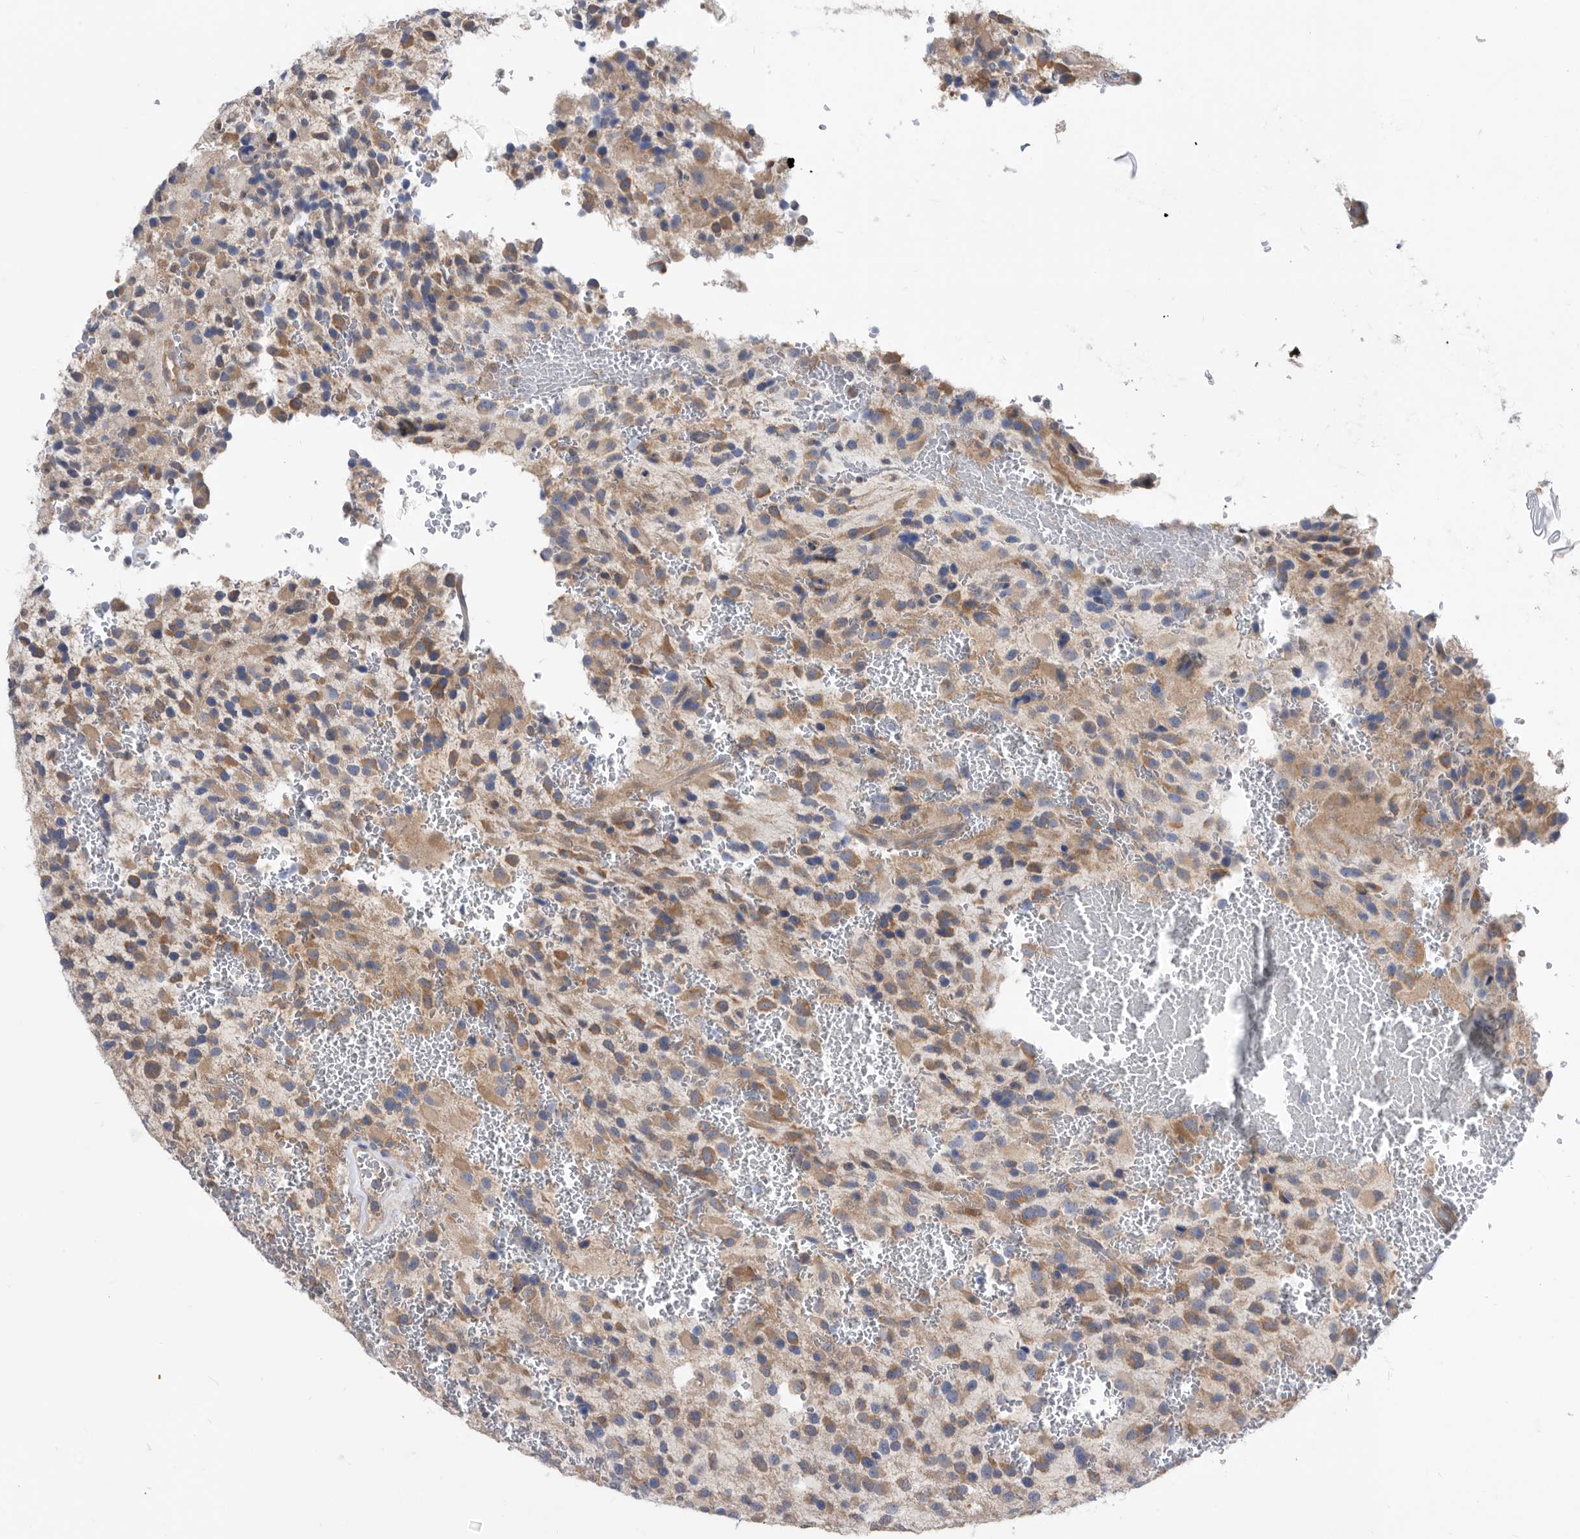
{"staining": {"intensity": "moderate", "quantity": "25%-75%", "location": "cytoplasmic/membranous"}, "tissue": "glioma", "cell_type": "Tumor cells", "image_type": "cancer", "snomed": [{"axis": "morphology", "description": "Glioma, malignant, High grade"}, {"axis": "topography", "description": "Brain"}], "caption": "The micrograph displays a brown stain indicating the presence of a protein in the cytoplasmic/membranous of tumor cells in glioma.", "gene": "CCT4", "patient": {"sex": "male", "age": 34}}